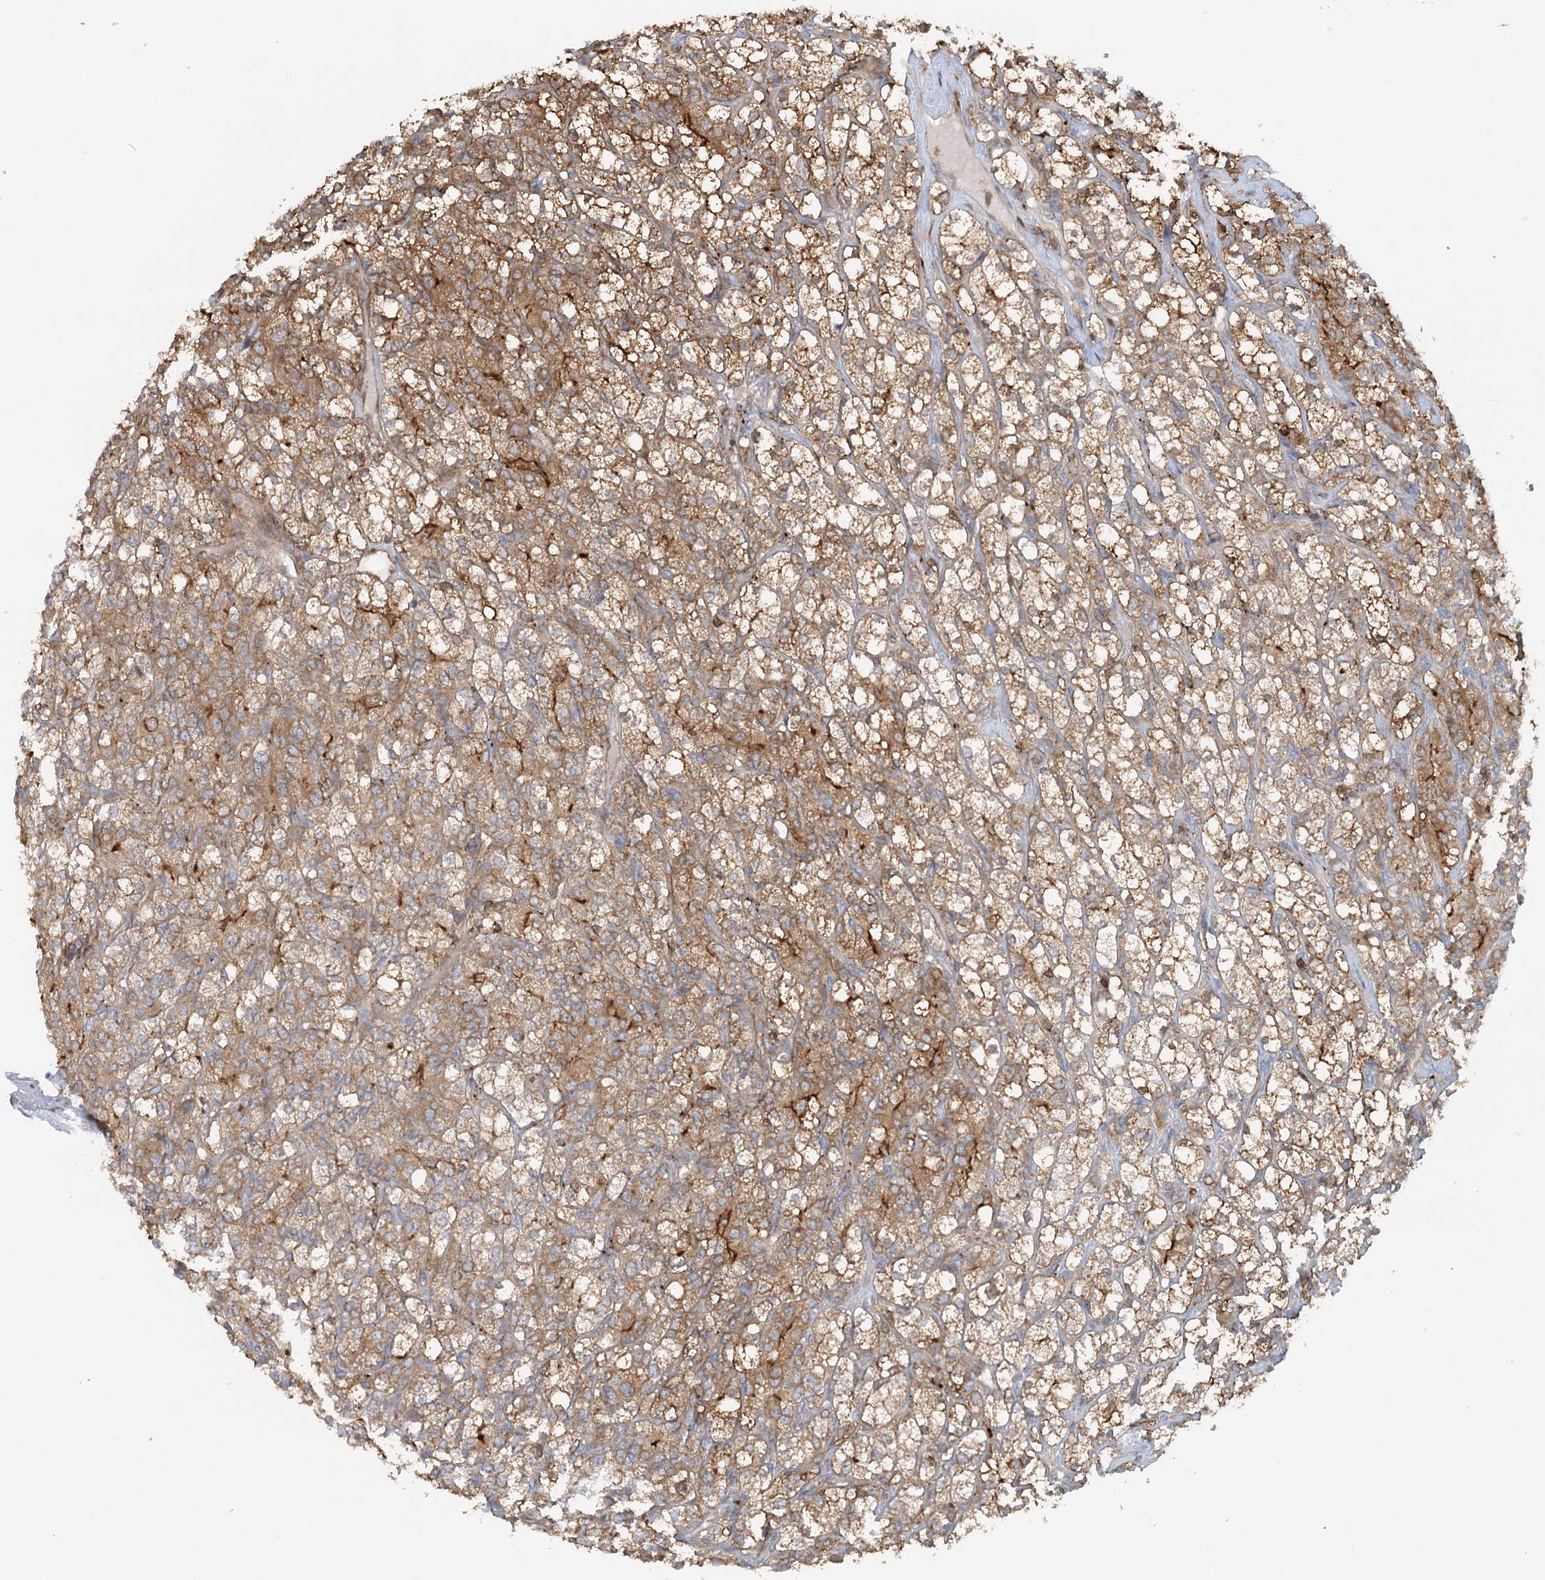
{"staining": {"intensity": "strong", "quantity": "25%-75%", "location": "cytoplasmic/membranous"}, "tissue": "renal cancer", "cell_type": "Tumor cells", "image_type": "cancer", "snomed": [{"axis": "morphology", "description": "Adenocarcinoma, NOS"}, {"axis": "topography", "description": "Kidney"}], "caption": "Renal cancer was stained to show a protein in brown. There is high levels of strong cytoplasmic/membranous staining in approximately 25%-75% of tumor cells. Immunohistochemistry stains the protein of interest in brown and the nuclei are stained blue.", "gene": "GBE1", "patient": {"sex": "male", "age": 77}}